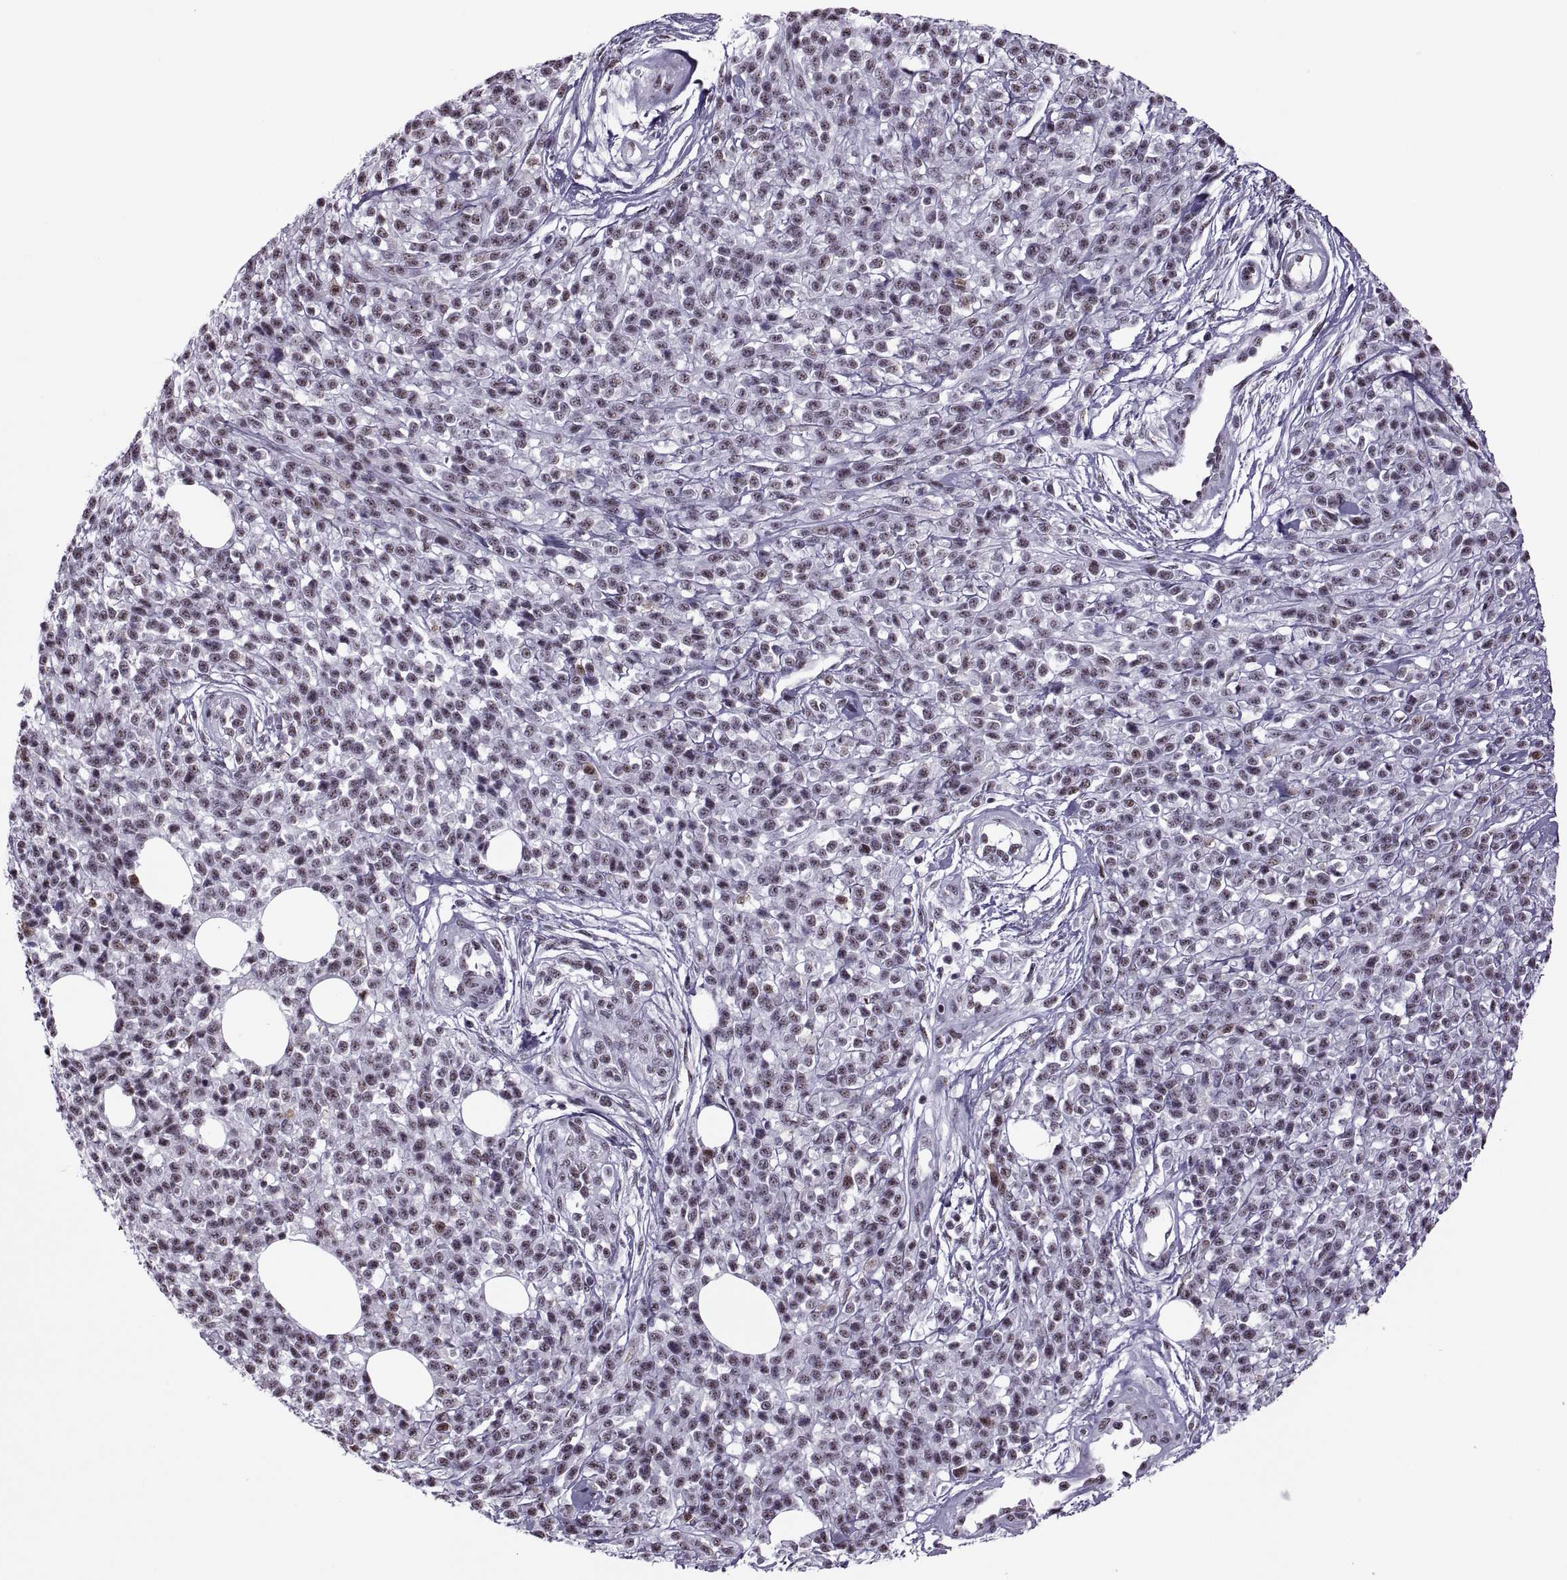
{"staining": {"intensity": "weak", "quantity": "25%-75%", "location": "nuclear"}, "tissue": "melanoma", "cell_type": "Tumor cells", "image_type": "cancer", "snomed": [{"axis": "morphology", "description": "Malignant melanoma, NOS"}, {"axis": "topography", "description": "Skin"}, {"axis": "topography", "description": "Skin of trunk"}], "caption": "The micrograph demonstrates immunohistochemical staining of melanoma. There is weak nuclear expression is seen in about 25%-75% of tumor cells. (Brightfield microscopy of DAB IHC at high magnification).", "gene": "MAGEA4", "patient": {"sex": "male", "age": 74}}